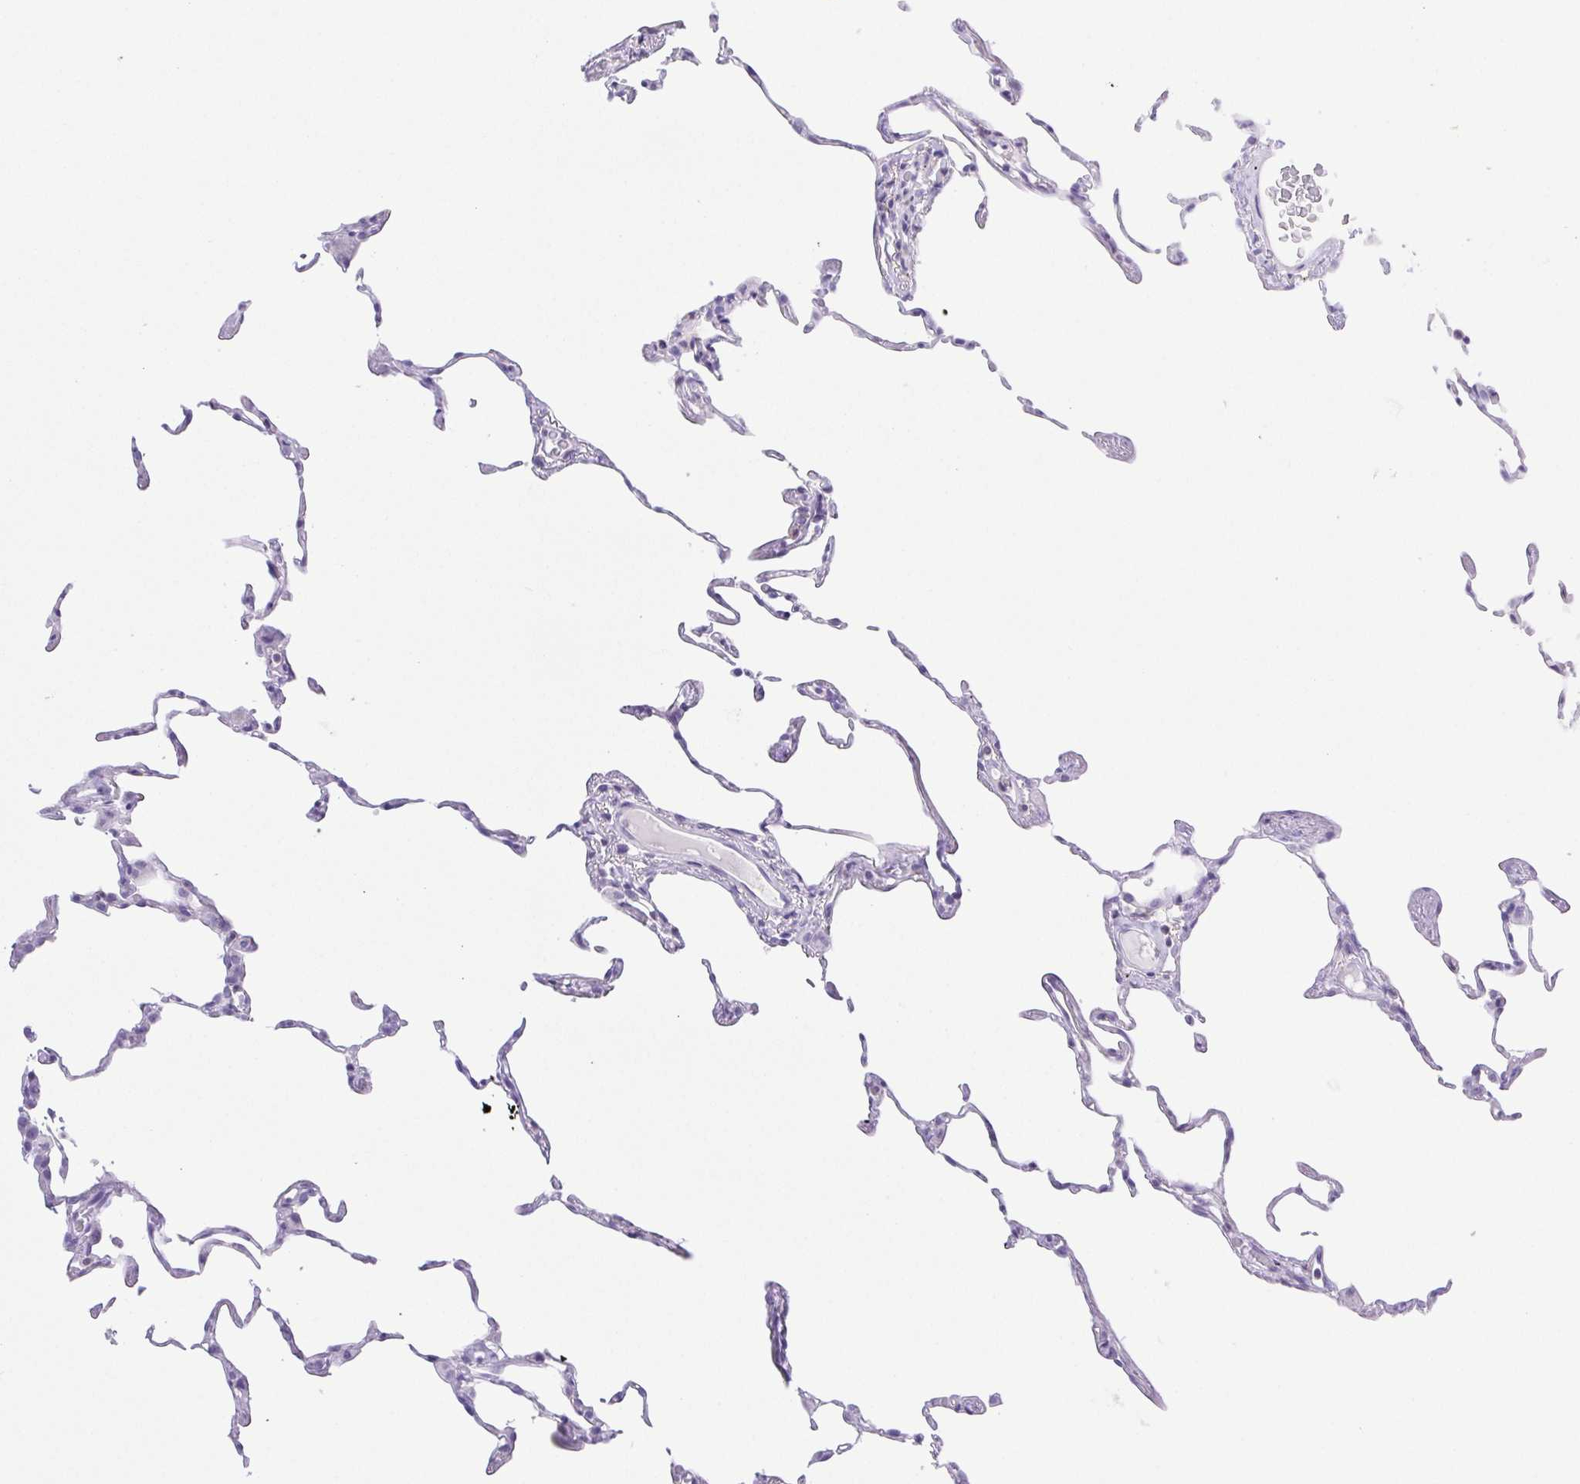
{"staining": {"intensity": "negative", "quantity": "none", "location": "none"}, "tissue": "lung", "cell_type": "Alveolar cells", "image_type": "normal", "snomed": [{"axis": "morphology", "description": "Normal tissue, NOS"}, {"axis": "topography", "description": "Lung"}], "caption": "Immunohistochemistry photomicrograph of benign human lung stained for a protein (brown), which reveals no positivity in alveolar cells. The staining is performed using DAB (3,3'-diaminobenzidine) brown chromogen with nuclei counter-stained in using hematoxylin.", "gene": "SYNPR", "patient": {"sex": "female", "age": 57}}